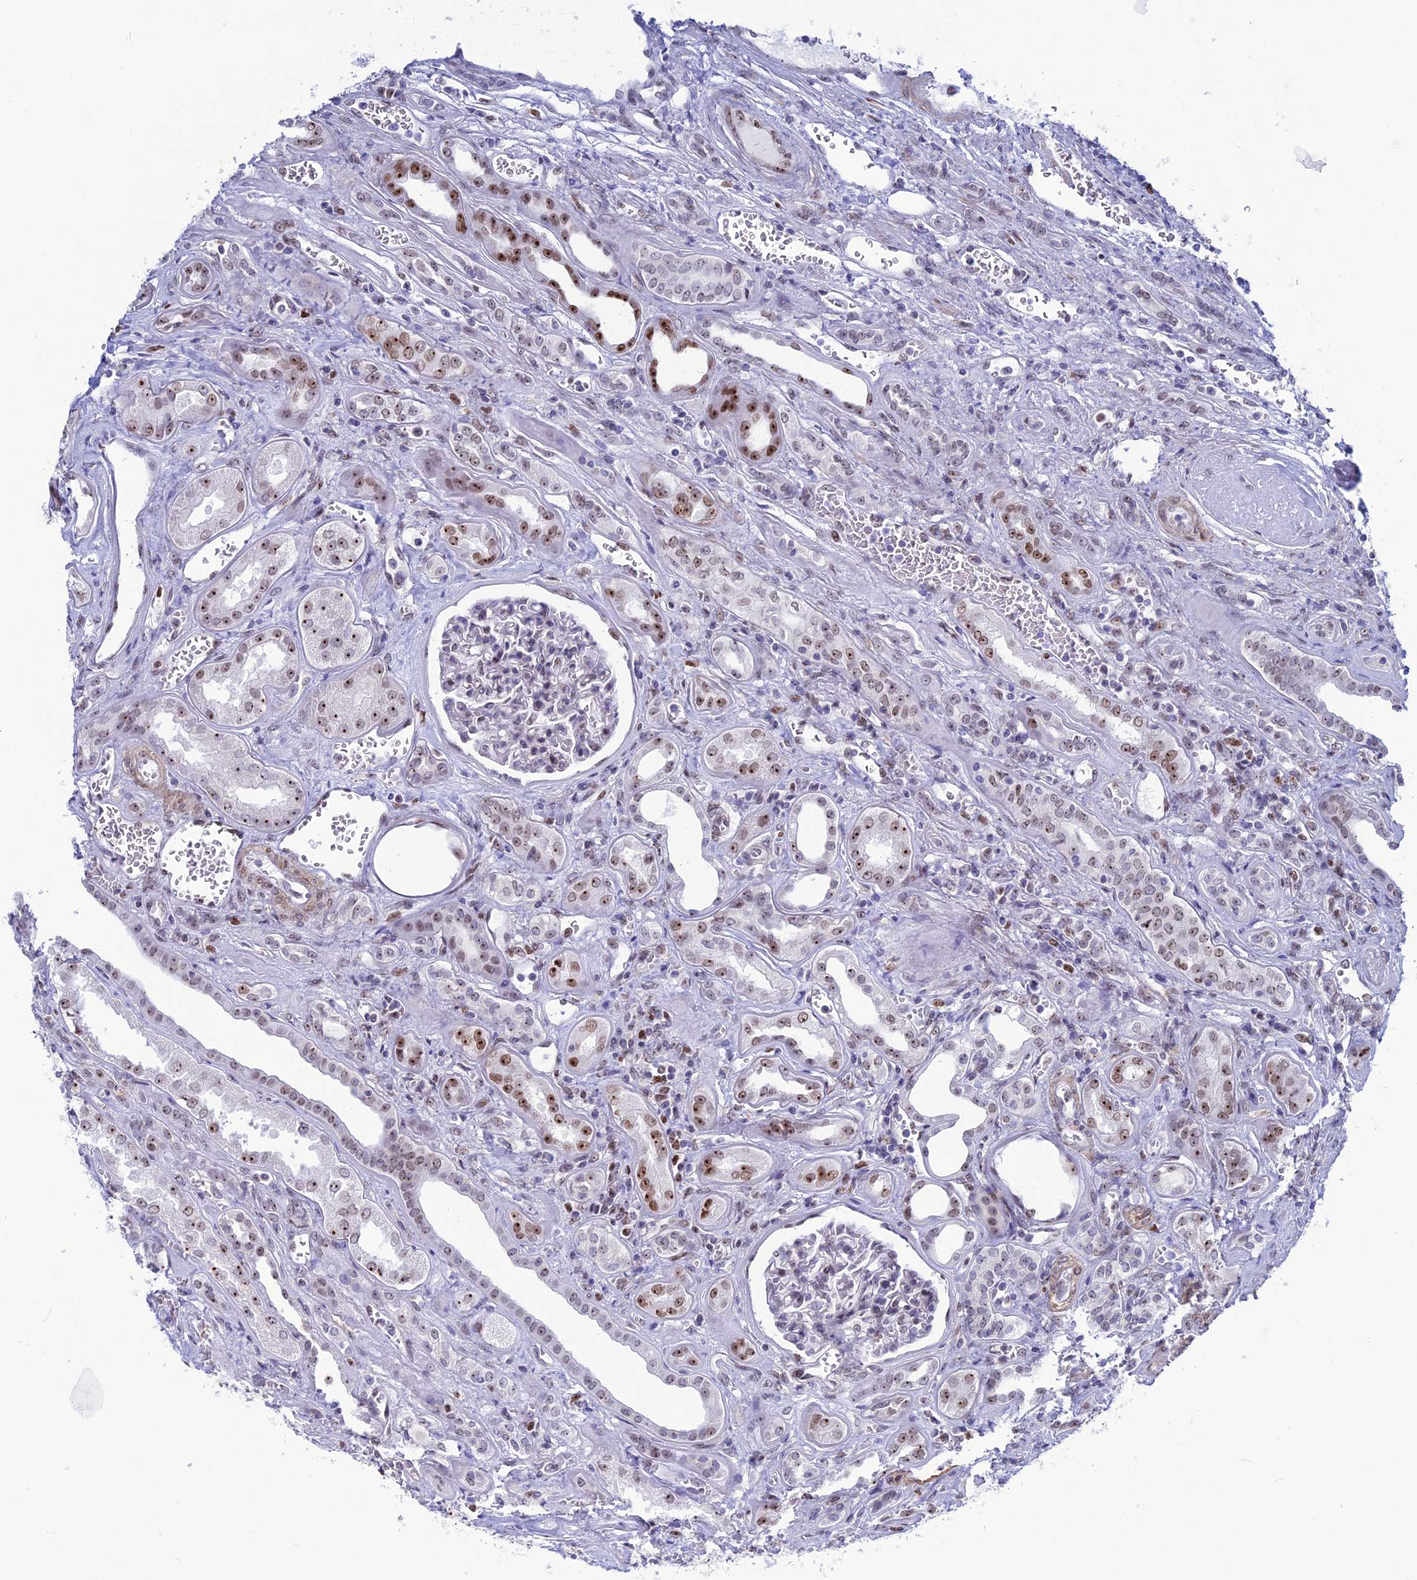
{"staining": {"intensity": "negative", "quantity": "none", "location": "none"}, "tissue": "kidney", "cell_type": "Cells in glomeruli", "image_type": "normal", "snomed": [{"axis": "morphology", "description": "Normal tissue, NOS"}, {"axis": "morphology", "description": "Adenocarcinoma, NOS"}, {"axis": "topography", "description": "Kidney"}], "caption": "DAB (3,3'-diaminobenzidine) immunohistochemical staining of normal human kidney reveals no significant expression in cells in glomeruli. The staining is performed using DAB (3,3'-diaminobenzidine) brown chromogen with nuclei counter-stained in using hematoxylin.", "gene": "CCDC86", "patient": {"sex": "female", "age": 68}}